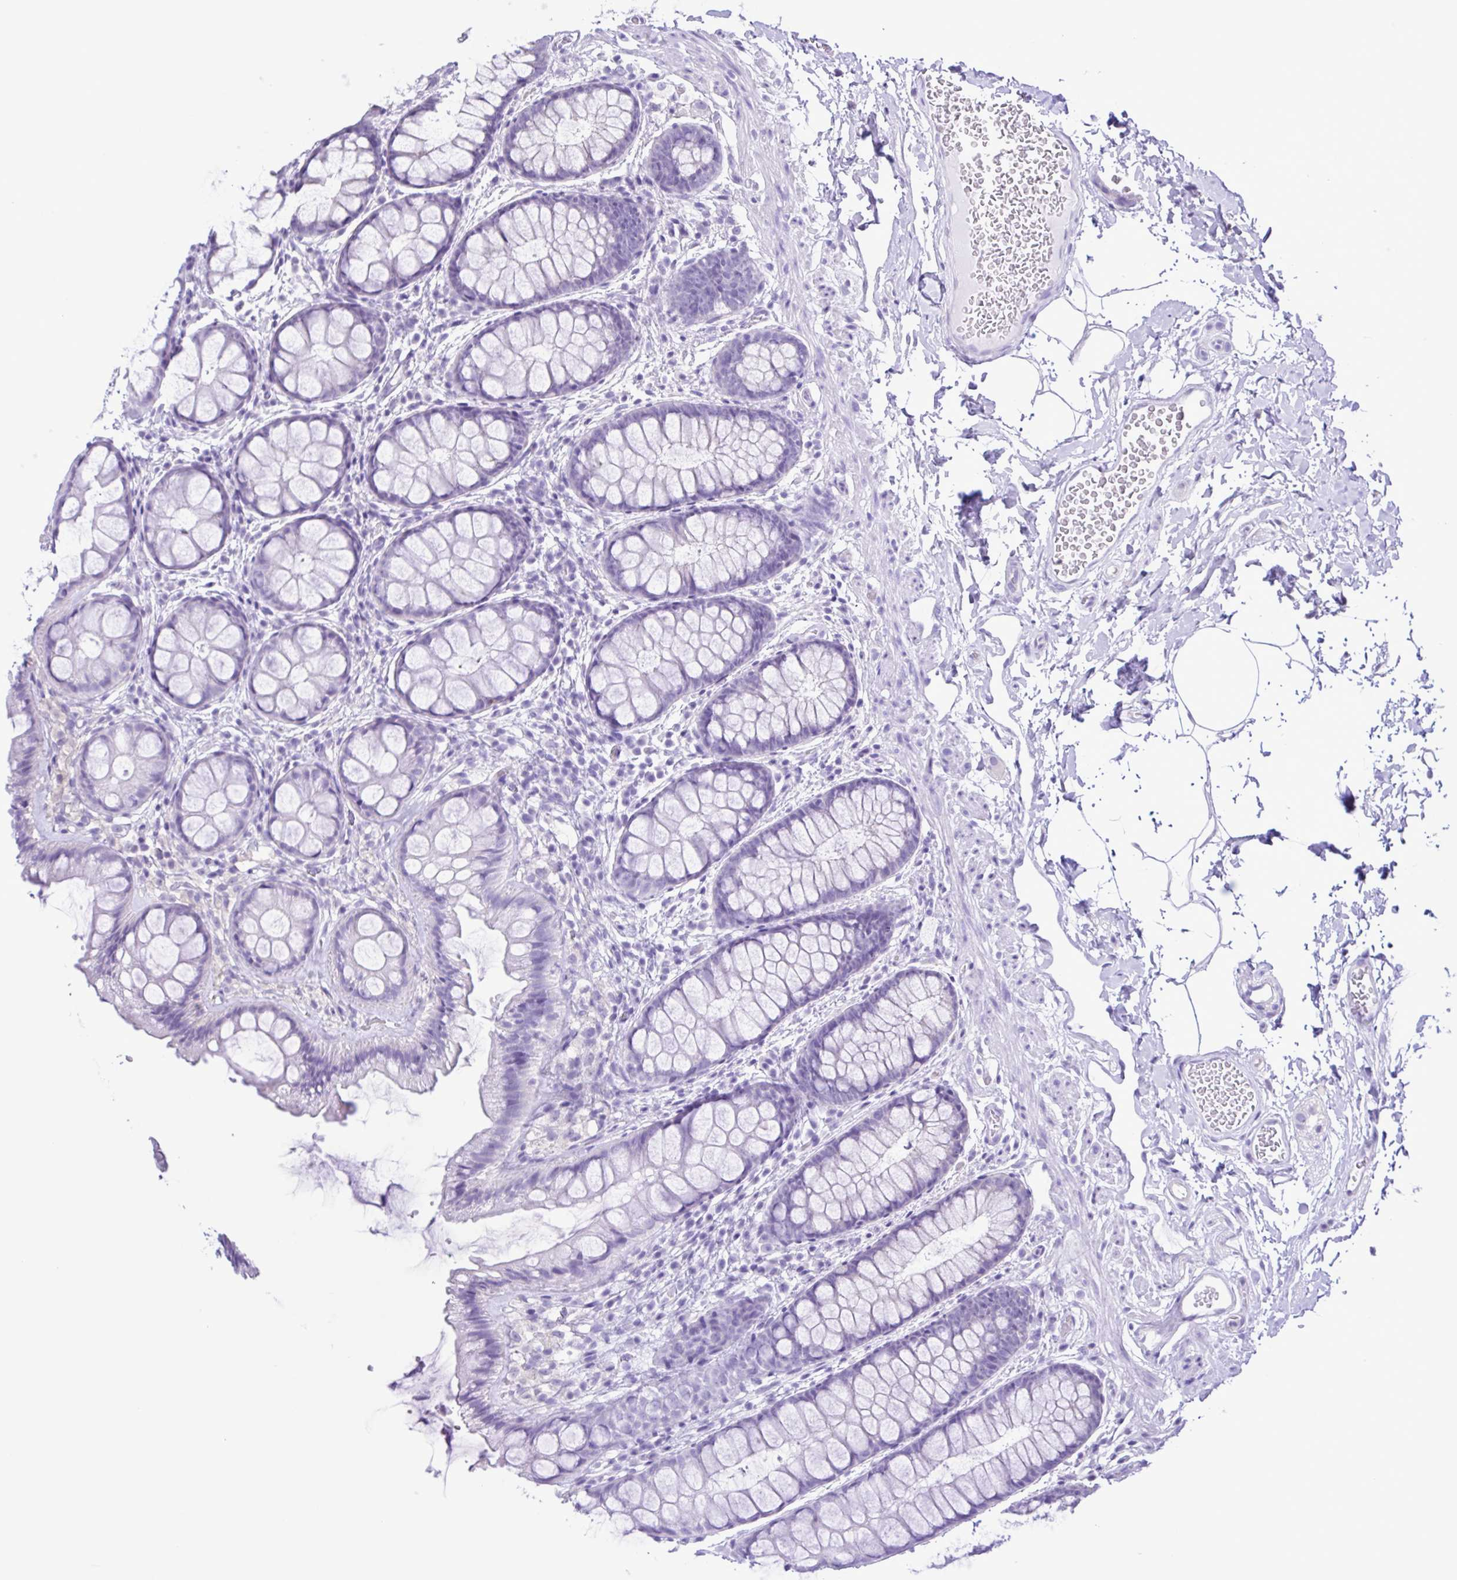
{"staining": {"intensity": "negative", "quantity": "none", "location": "none"}, "tissue": "rectum", "cell_type": "Glandular cells", "image_type": "normal", "snomed": [{"axis": "morphology", "description": "Normal tissue, NOS"}, {"axis": "topography", "description": "Rectum"}], "caption": "A micrograph of rectum stained for a protein displays no brown staining in glandular cells. The staining was performed using DAB to visualize the protein expression in brown, while the nuclei were stained in blue with hematoxylin (Magnification: 20x).", "gene": "CYP17A1", "patient": {"sex": "female", "age": 62}}